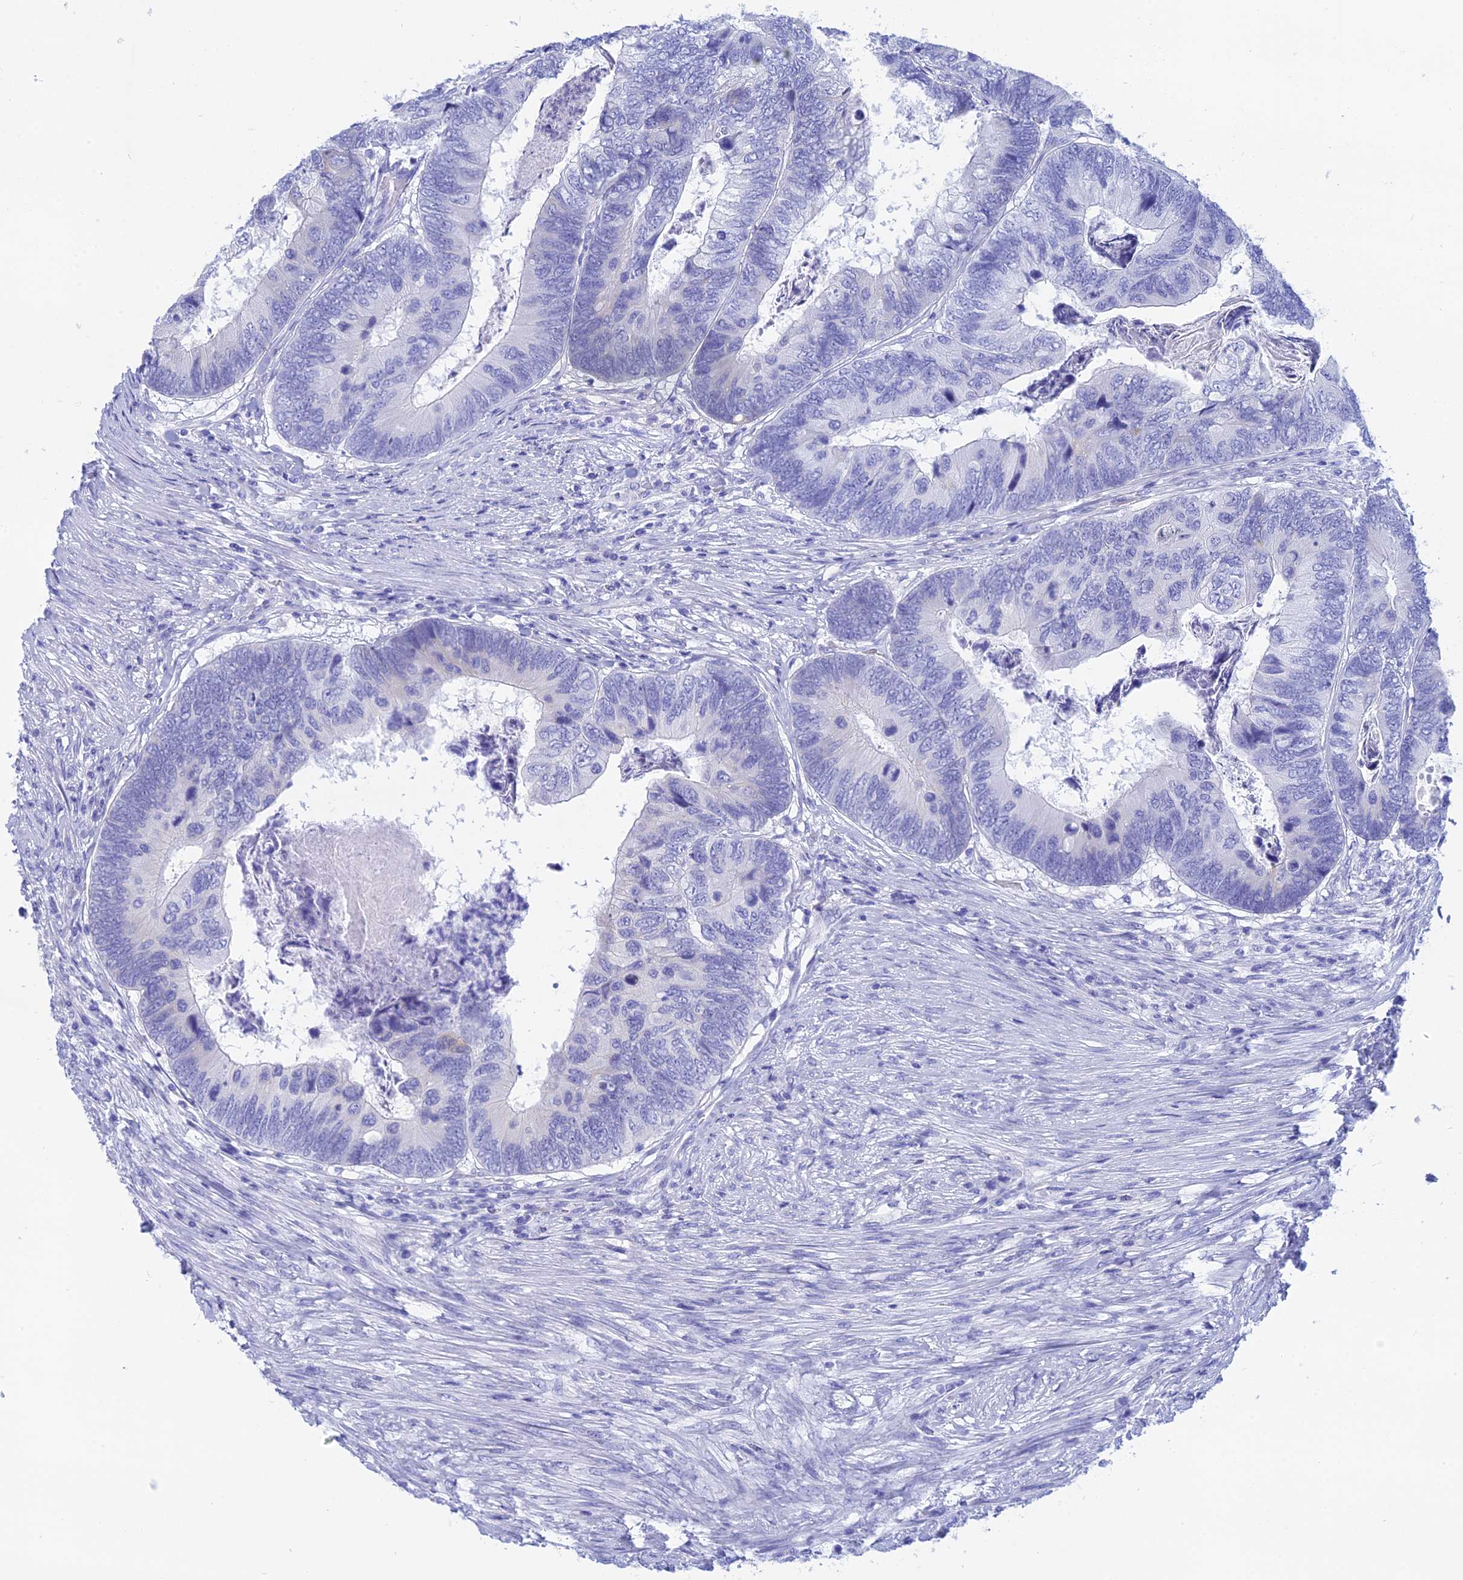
{"staining": {"intensity": "negative", "quantity": "none", "location": "none"}, "tissue": "colorectal cancer", "cell_type": "Tumor cells", "image_type": "cancer", "snomed": [{"axis": "morphology", "description": "Adenocarcinoma, NOS"}, {"axis": "topography", "description": "Colon"}], "caption": "DAB (3,3'-diaminobenzidine) immunohistochemical staining of human colorectal adenocarcinoma shows no significant positivity in tumor cells. (DAB IHC with hematoxylin counter stain).", "gene": "TEX101", "patient": {"sex": "female", "age": 67}}